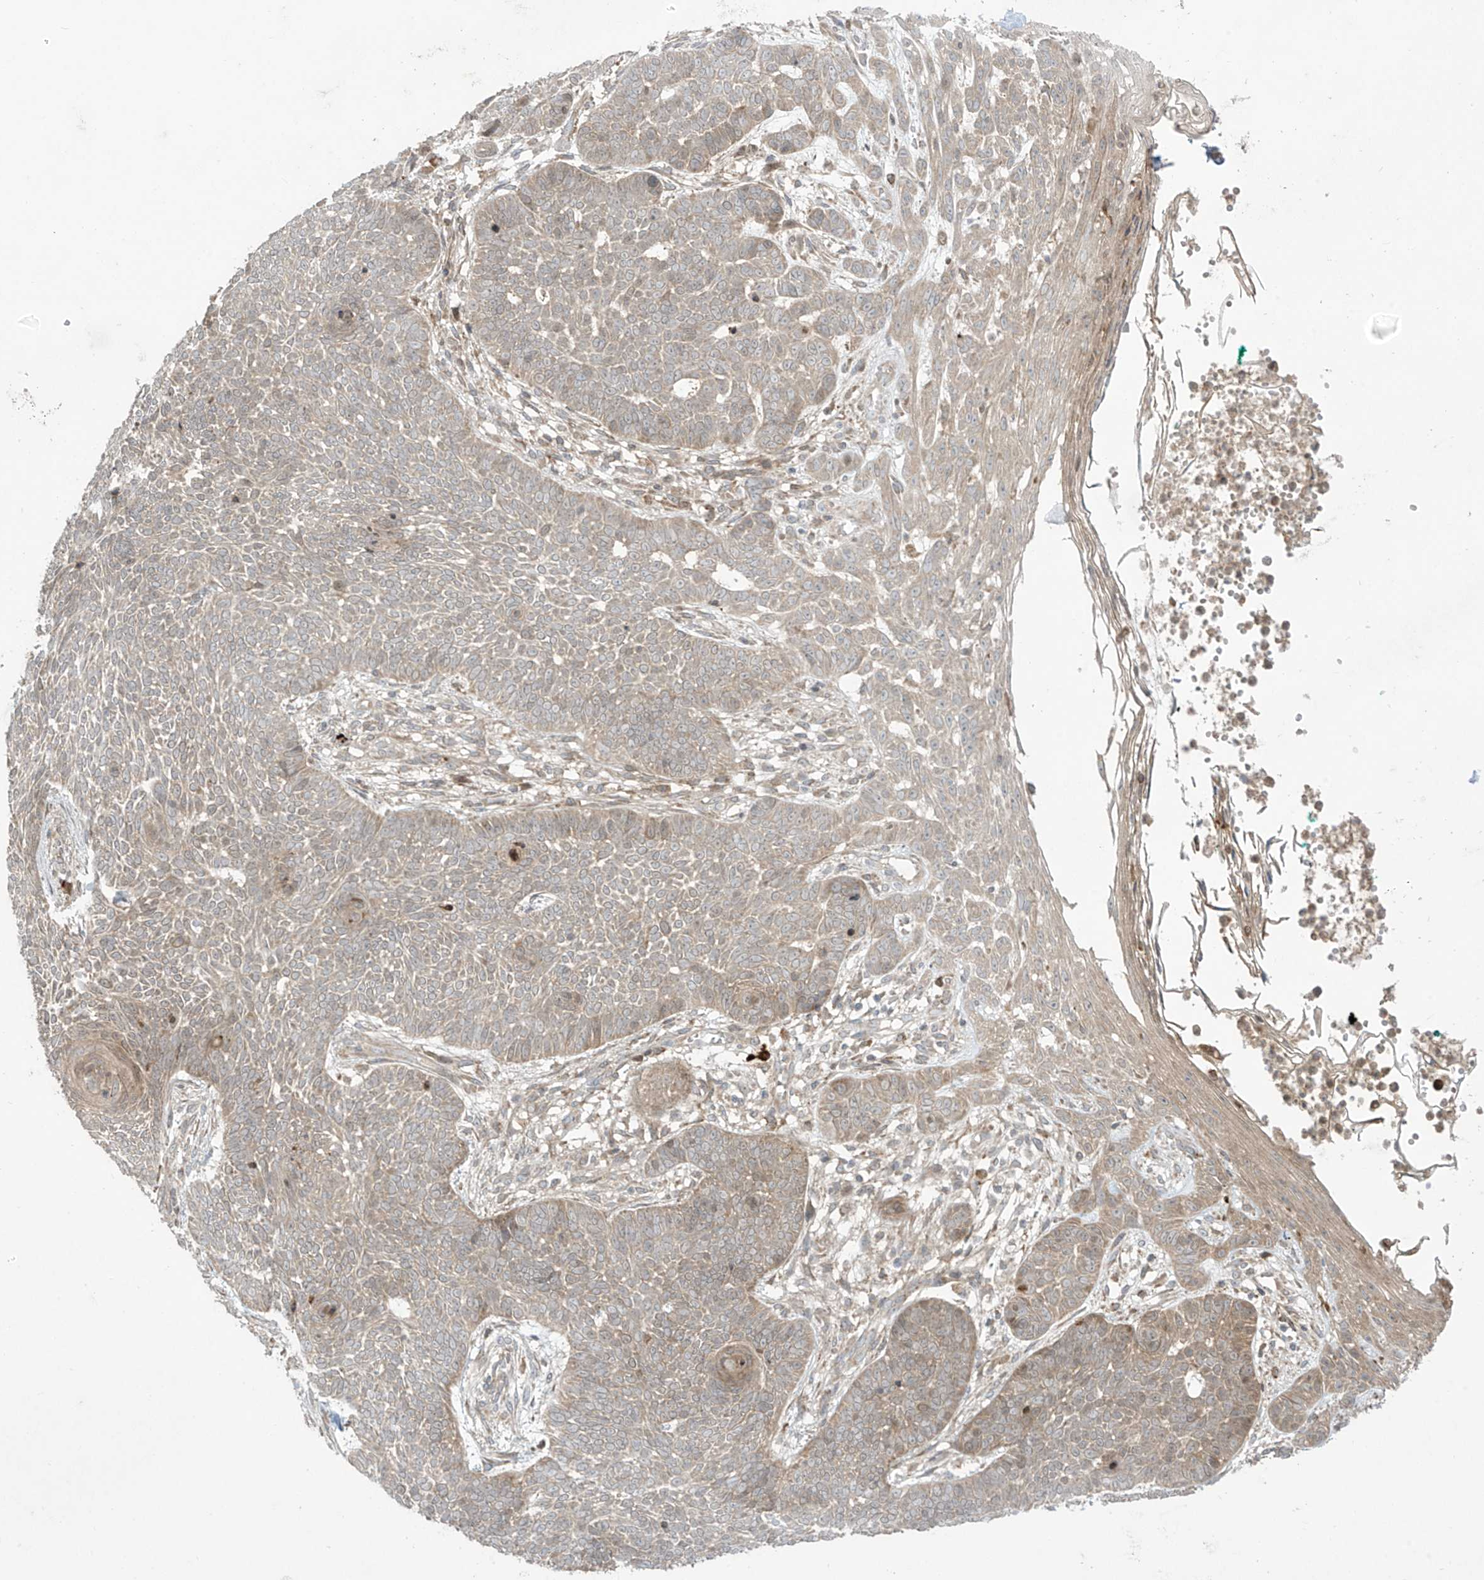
{"staining": {"intensity": "weak", "quantity": ">75%", "location": "cytoplasmic/membranous"}, "tissue": "skin cancer", "cell_type": "Tumor cells", "image_type": "cancer", "snomed": [{"axis": "morphology", "description": "Normal tissue, NOS"}, {"axis": "morphology", "description": "Basal cell carcinoma"}, {"axis": "topography", "description": "Skin"}], "caption": "Immunohistochemical staining of human skin cancer shows weak cytoplasmic/membranous protein staining in approximately >75% of tumor cells.", "gene": "PPAT", "patient": {"sex": "male", "age": 64}}